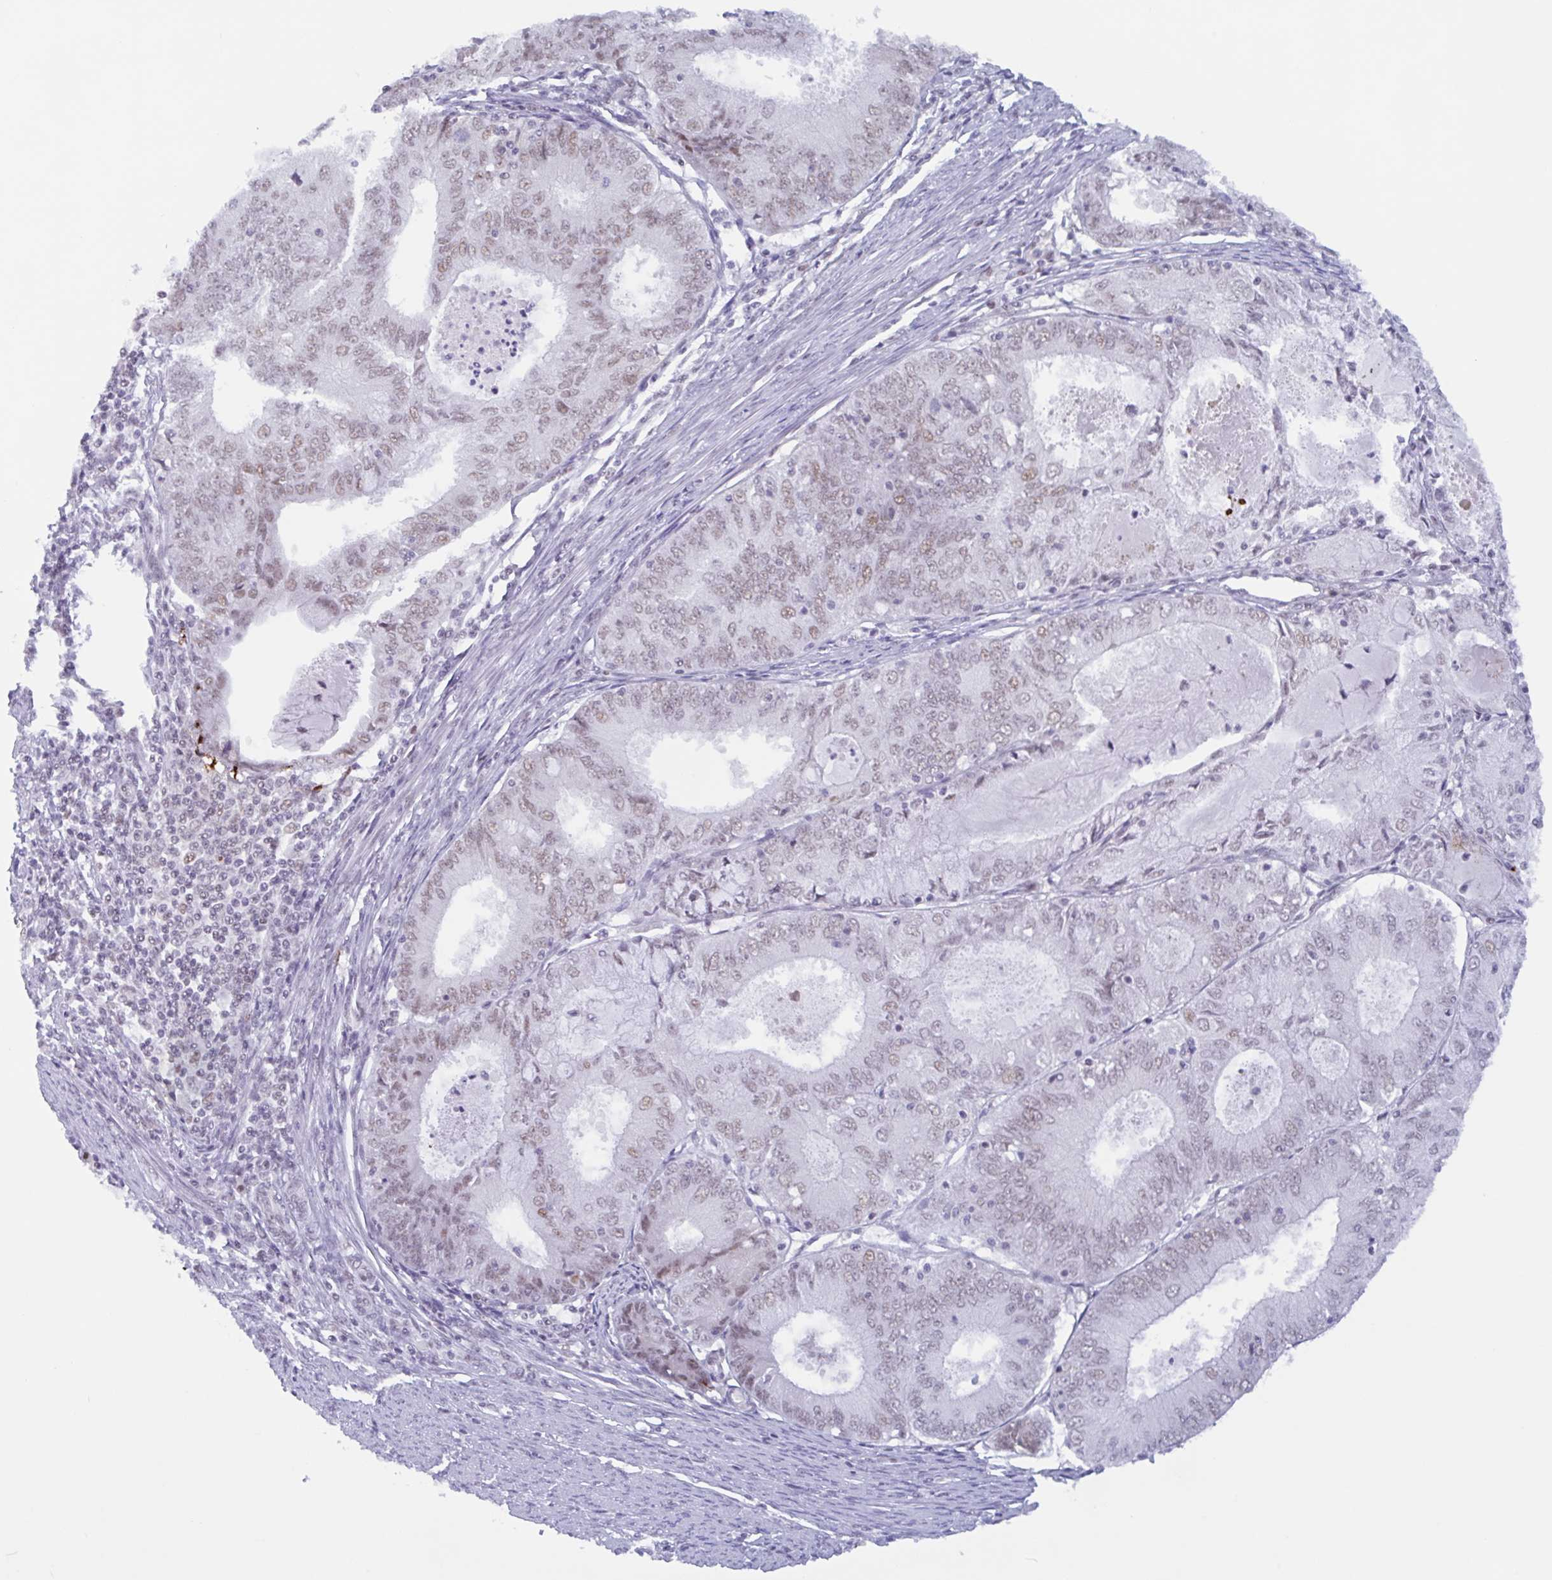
{"staining": {"intensity": "weak", "quantity": ">75%", "location": "nuclear"}, "tissue": "endometrial cancer", "cell_type": "Tumor cells", "image_type": "cancer", "snomed": [{"axis": "morphology", "description": "Adenocarcinoma, NOS"}, {"axis": "topography", "description": "Endometrium"}], "caption": "Endometrial cancer (adenocarcinoma) was stained to show a protein in brown. There is low levels of weak nuclear positivity in about >75% of tumor cells.", "gene": "PLG", "patient": {"sex": "female", "age": 57}}